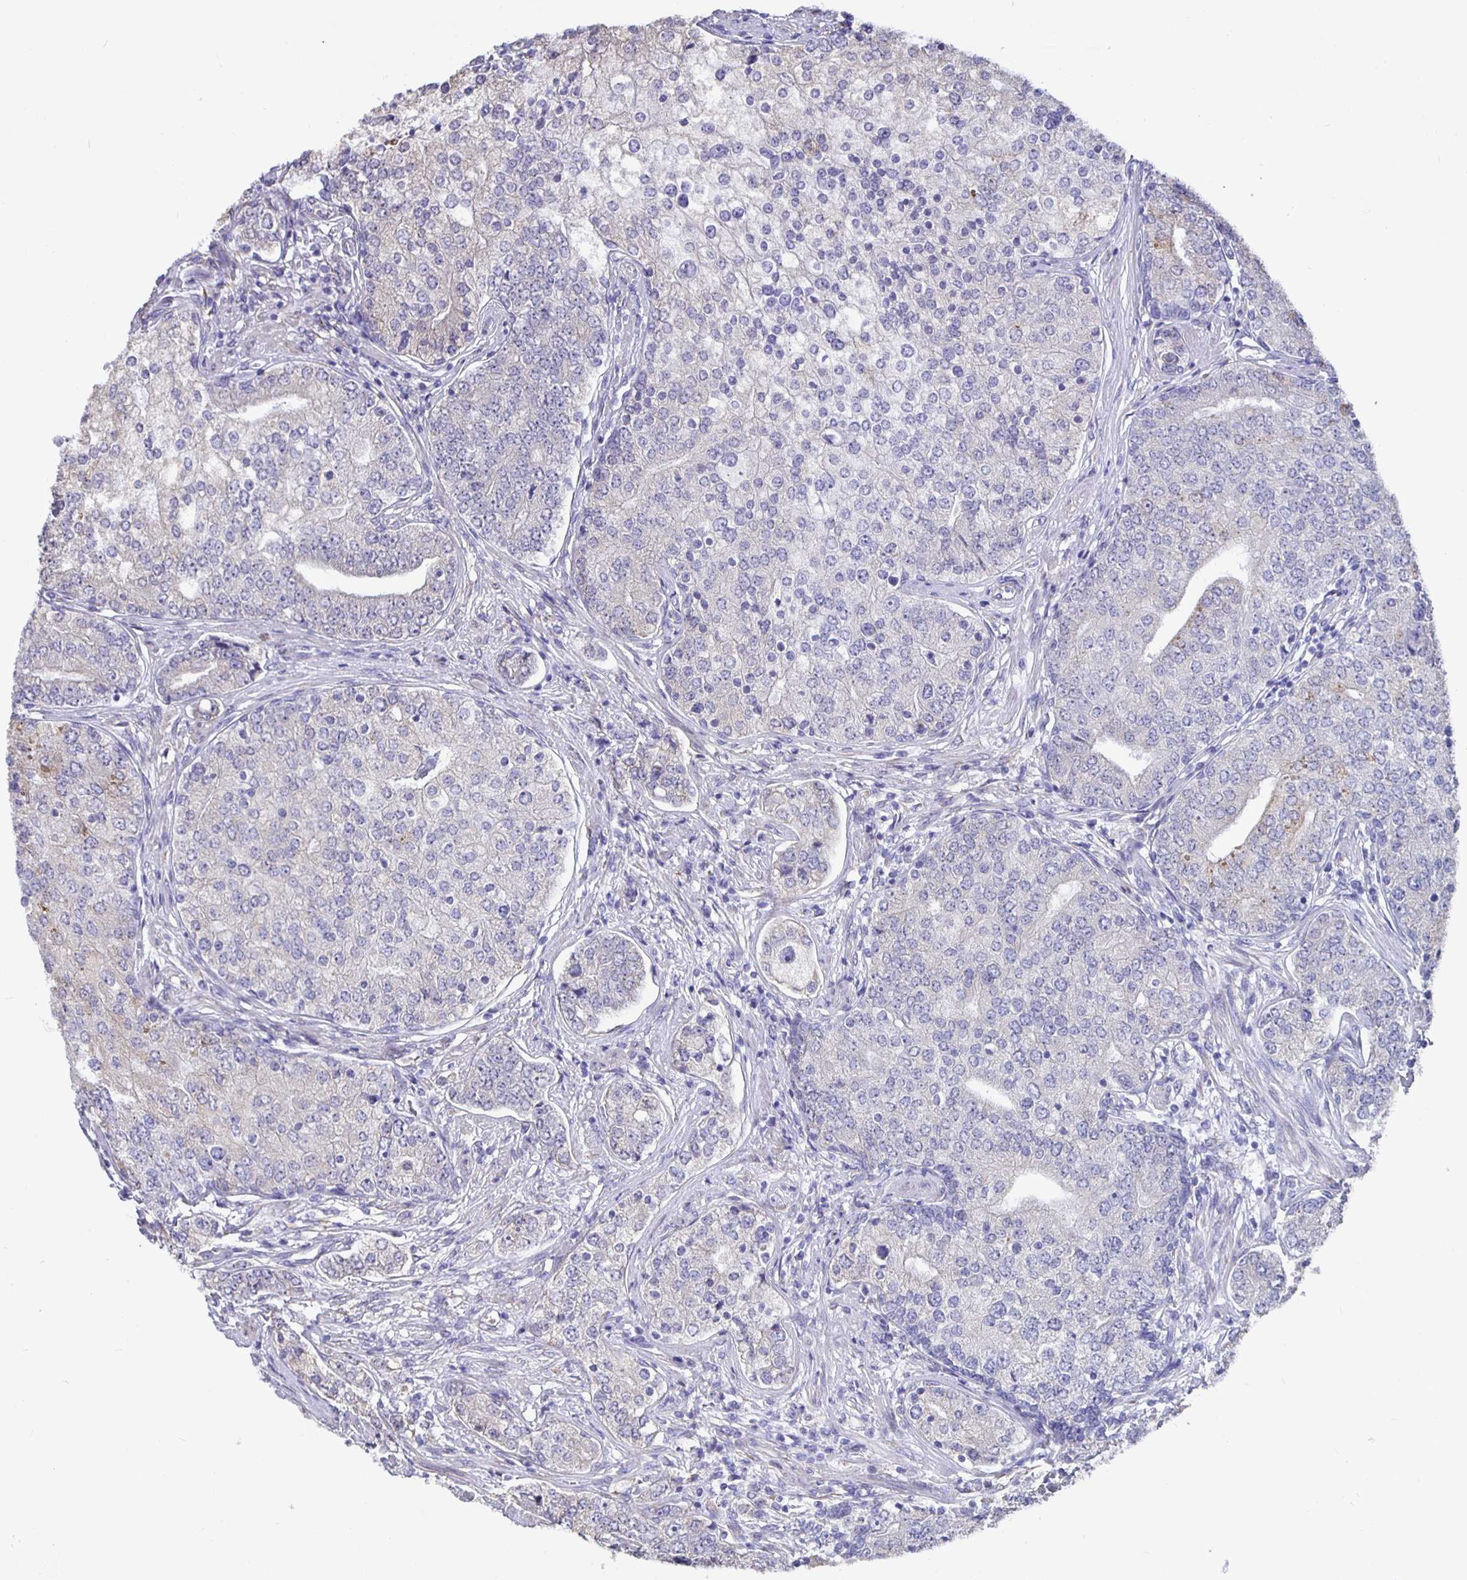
{"staining": {"intensity": "negative", "quantity": "none", "location": "none"}, "tissue": "prostate cancer", "cell_type": "Tumor cells", "image_type": "cancer", "snomed": [{"axis": "morphology", "description": "Adenocarcinoma, High grade"}, {"axis": "topography", "description": "Prostate"}], "caption": "A high-resolution histopathology image shows immunohistochemistry (IHC) staining of prostate cancer, which shows no significant positivity in tumor cells. (Immunohistochemistry (ihc), brightfield microscopy, high magnification).", "gene": "DNAI2", "patient": {"sex": "male", "age": 60}}